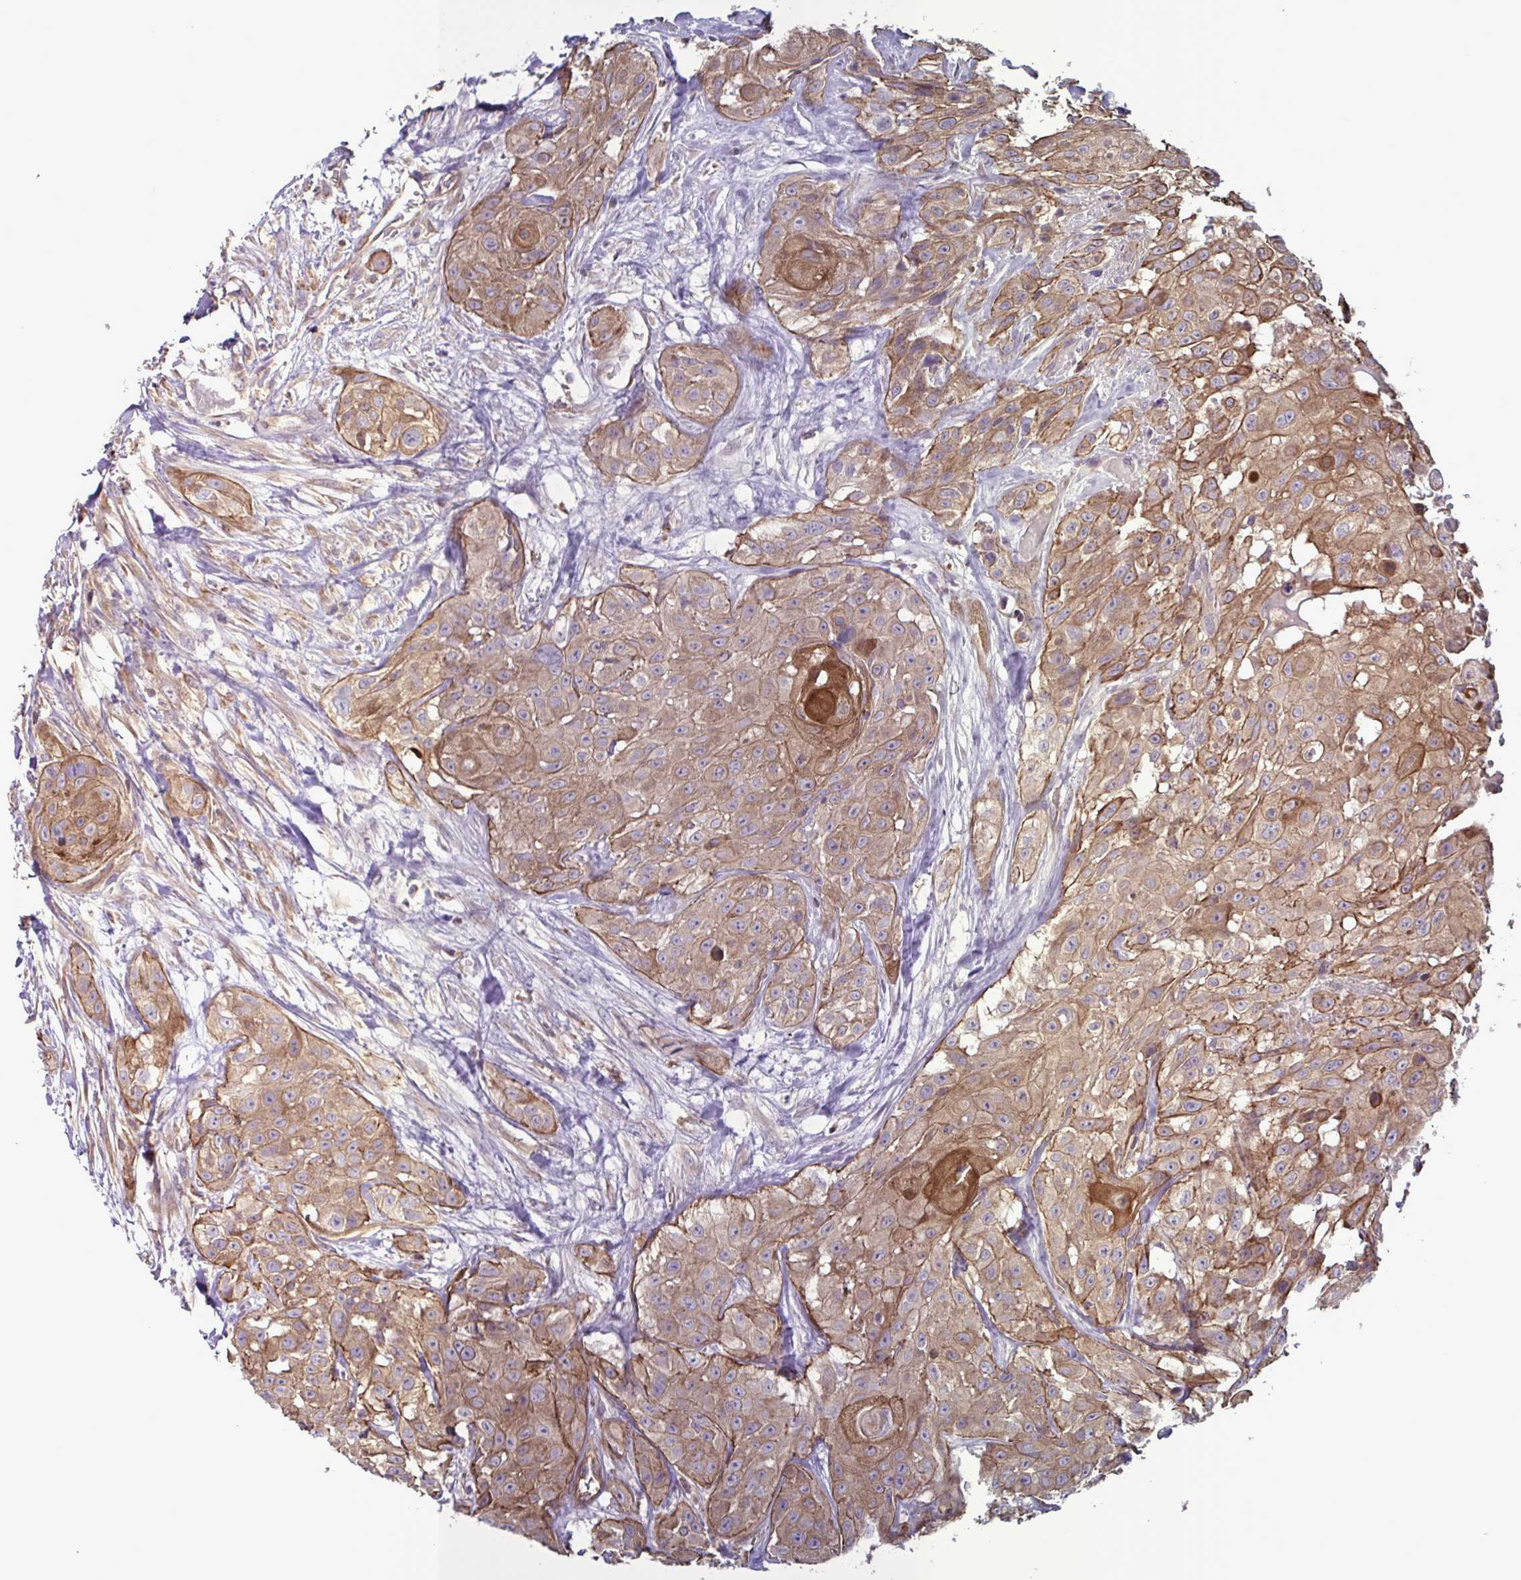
{"staining": {"intensity": "moderate", "quantity": ">75%", "location": "cytoplasmic/membranous"}, "tissue": "head and neck cancer", "cell_type": "Tumor cells", "image_type": "cancer", "snomed": [{"axis": "morphology", "description": "Squamous cell carcinoma, NOS"}, {"axis": "topography", "description": "Head-Neck"}], "caption": "An IHC micrograph of tumor tissue is shown. Protein staining in brown highlights moderate cytoplasmic/membranous positivity in head and neck cancer within tumor cells.", "gene": "GLTP", "patient": {"sex": "male", "age": 83}}